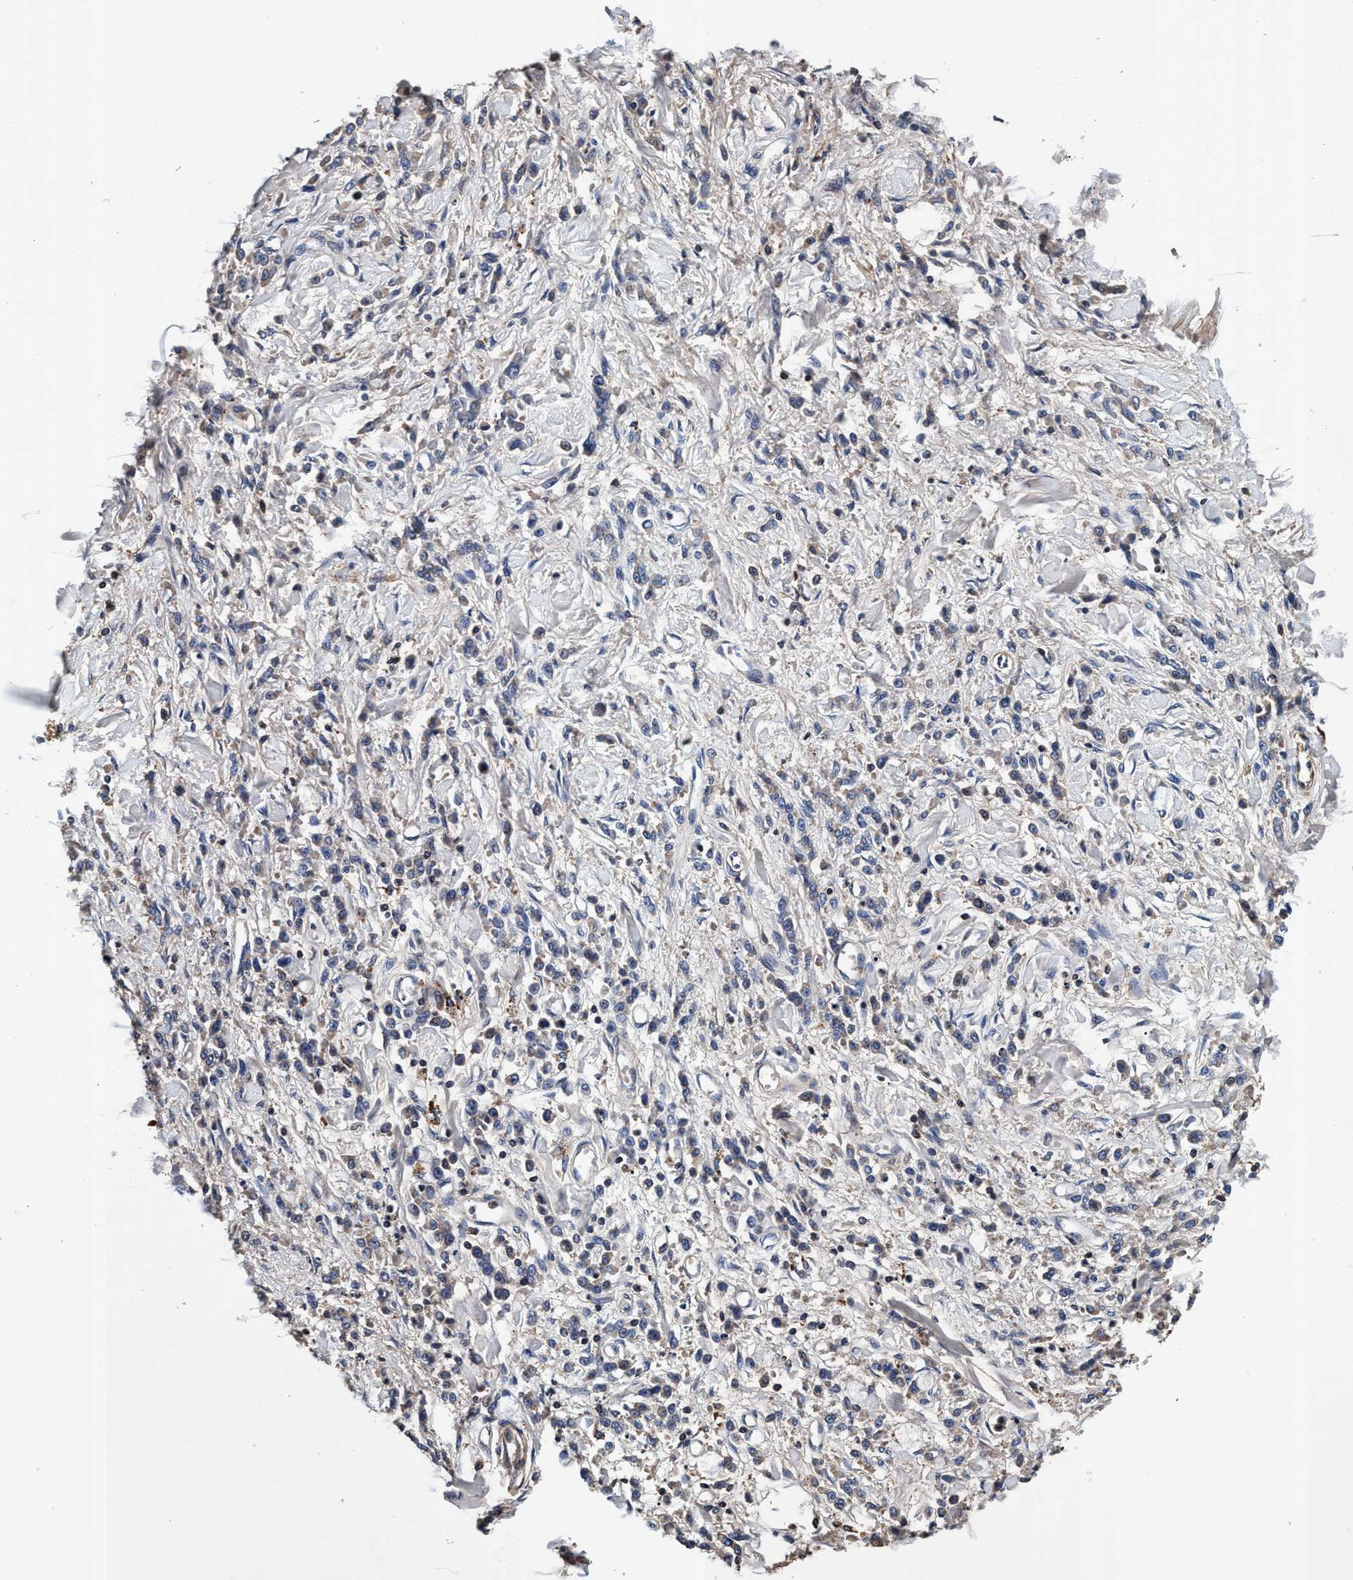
{"staining": {"intensity": "negative", "quantity": "none", "location": "none"}, "tissue": "stomach cancer", "cell_type": "Tumor cells", "image_type": "cancer", "snomed": [{"axis": "morphology", "description": "Normal tissue, NOS"}, {"axis": "morphology", "description": "Adenocarcinoma, NOS"}, {"axis": "topography", "description": "Stomach"}], "caption": "This is an IHC image of stomach cancer. There is no expression in tumor cells.", "gene": "RNF208", "patient": {"sex": "male", "age": 82}}